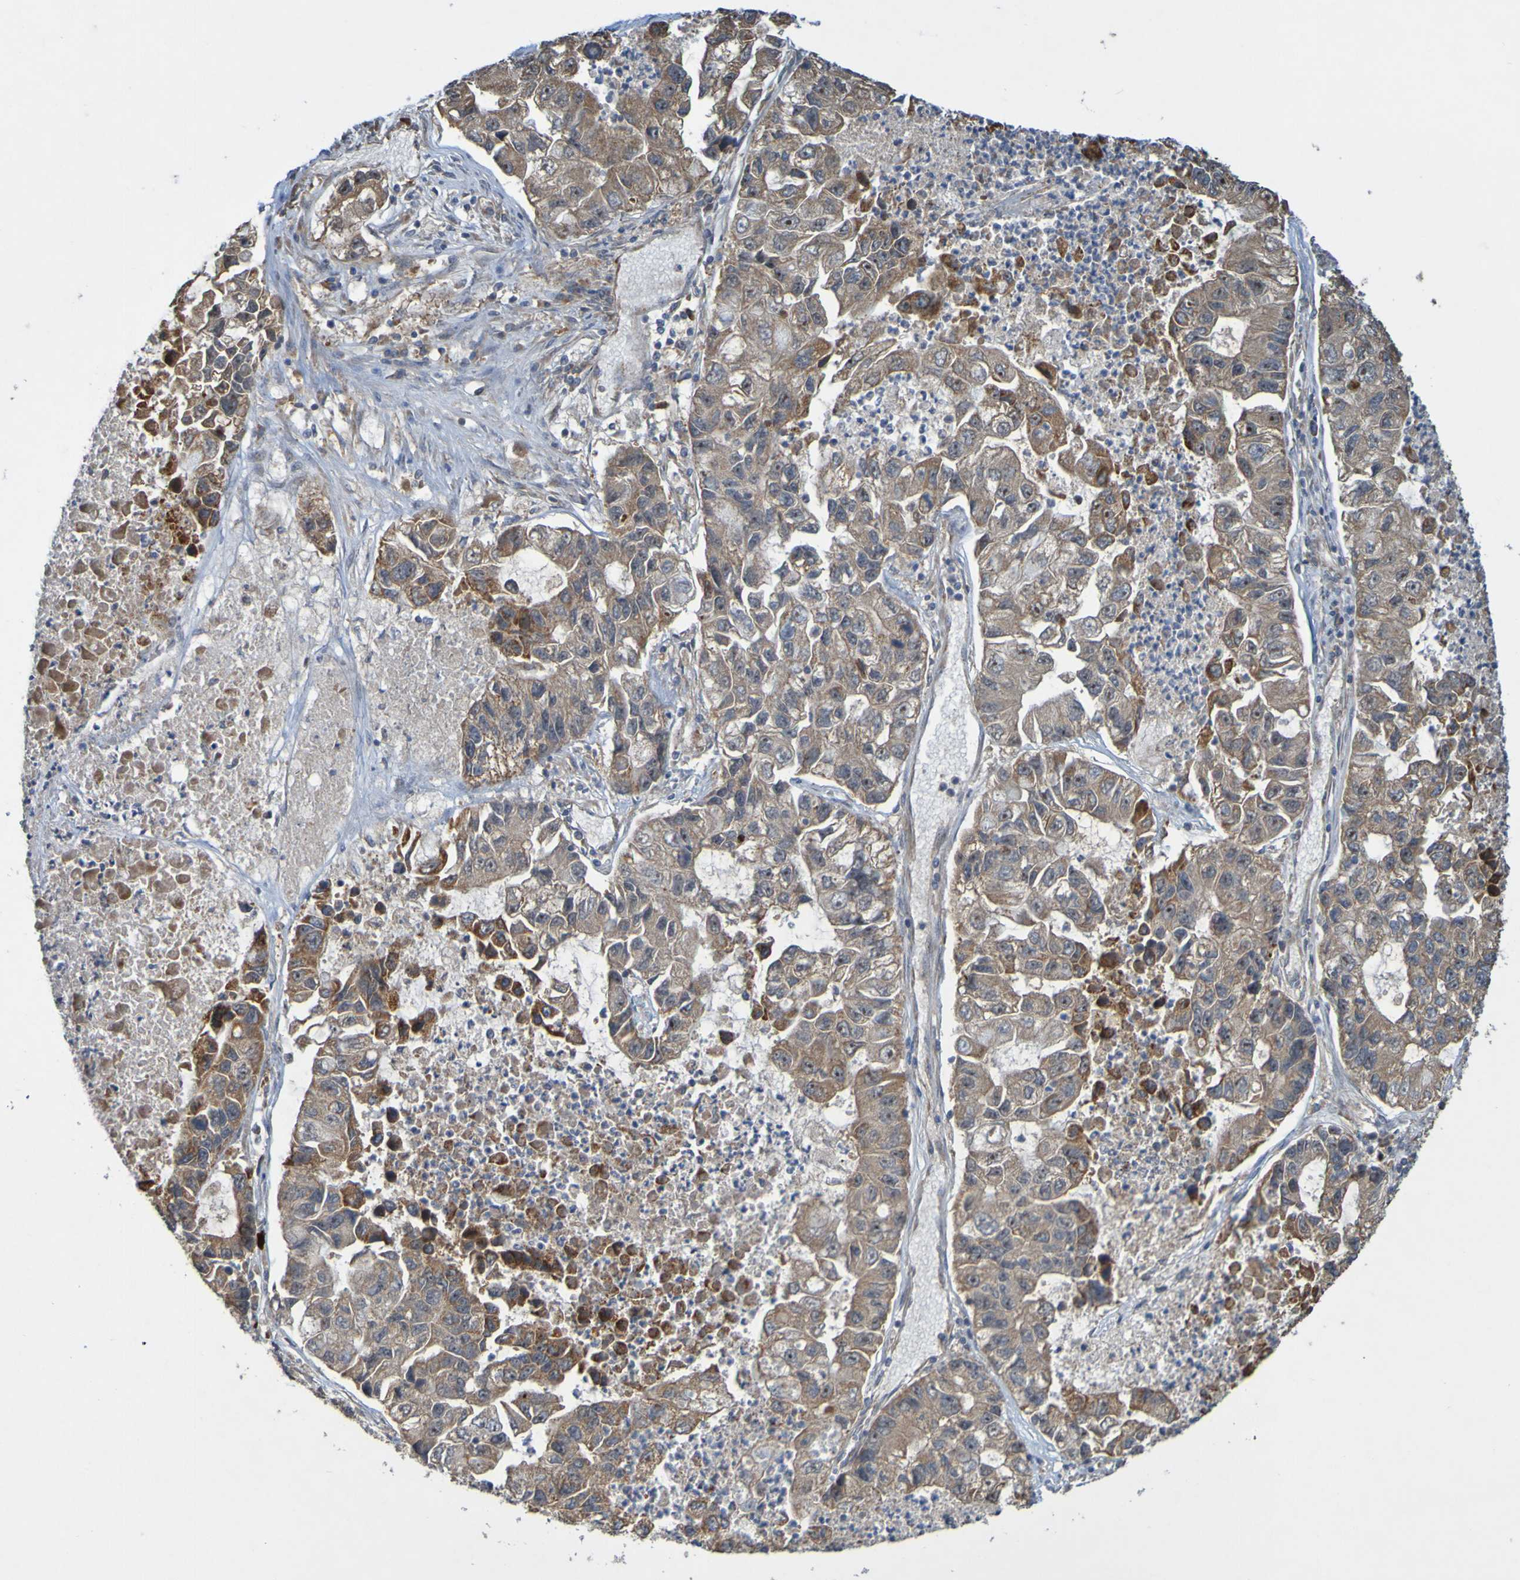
{"staining": {"intensity": "weak", "quantity": ">75%", "location": "cytoplasmic/membranous"}, "tissue": "lung cancer", "cell_type": "Tumor cells", "image_type": "cancer", "snomed": [{"axis": "morphology", "description": "Adenocarcinoma, NOS"}, {"axis": "topography", "description": "Lung"}], "caption": "This micrograph displays adenocarcinoma (lung) stained with immunohistochemistry to label a protein in brown. The cytoplasmic/membranous of tumor cells show weak positivity for the protein. Nuclei are counter-stained blue.", "gene": "TMBIM1", "patient": {"sex": "female", "age": 51}}